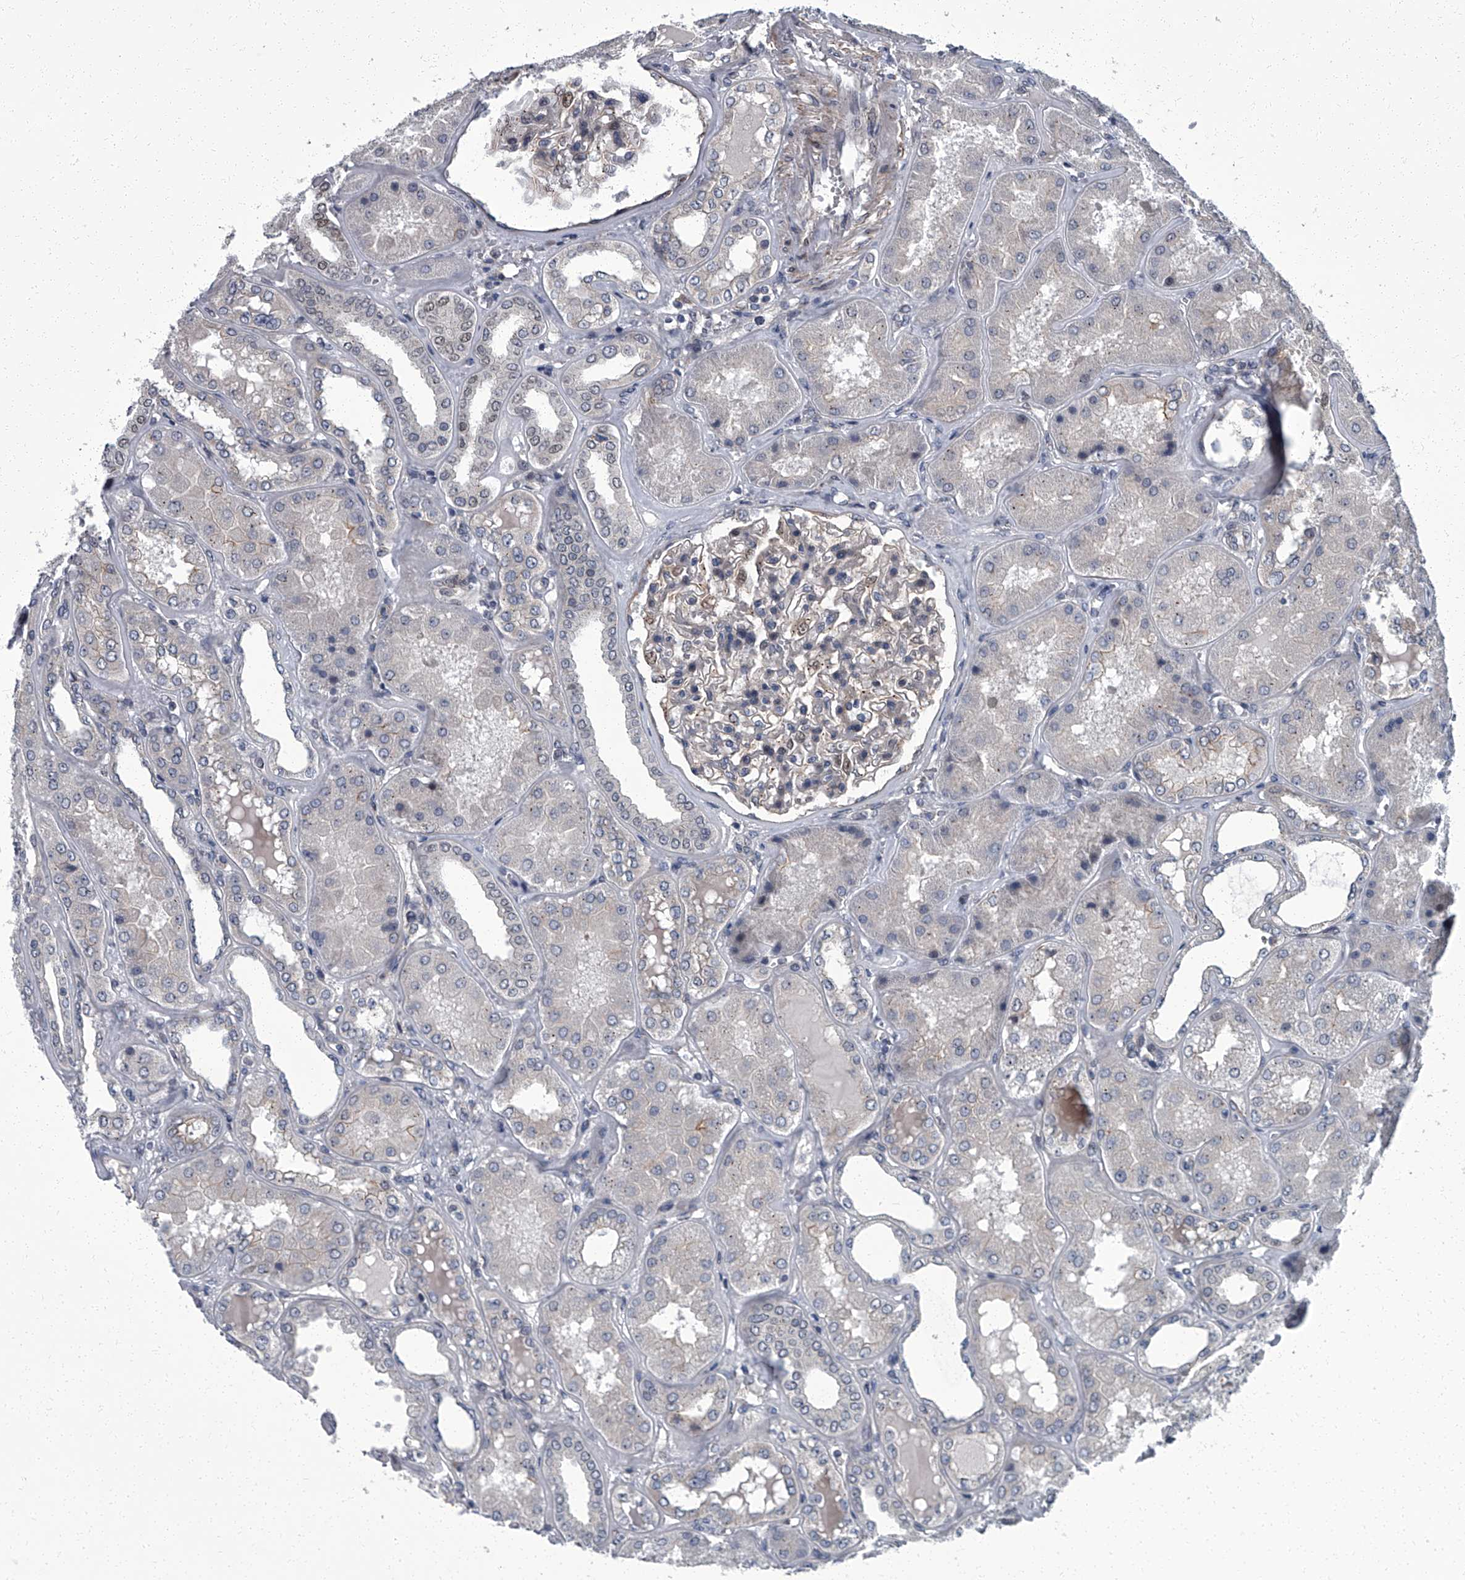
{"staining": {"intensity": "moderate", "quantity": "<25%", "location": "cytoplasmic/membranous,nuclear"}, "tissue": "kidney", "cell_type": "Cells in glomeruli", "image_type": "normal", "snomed": [{"axis": "morphology", "description": "Normal tissue, NOS"}, {"axis": "topography", "description": "Kidney"}], "caption": "An image of human kidney stained for a protein shows moderate cytoplasmic/membranous,nuclear brown staining in cells in glomeruli. Immunohistochemistry (ihc) stains the protein of interest in brown and the nuclei are stained blue.", "gene": "ZNF274", "patient": {"sex": "female", "age": 56}}